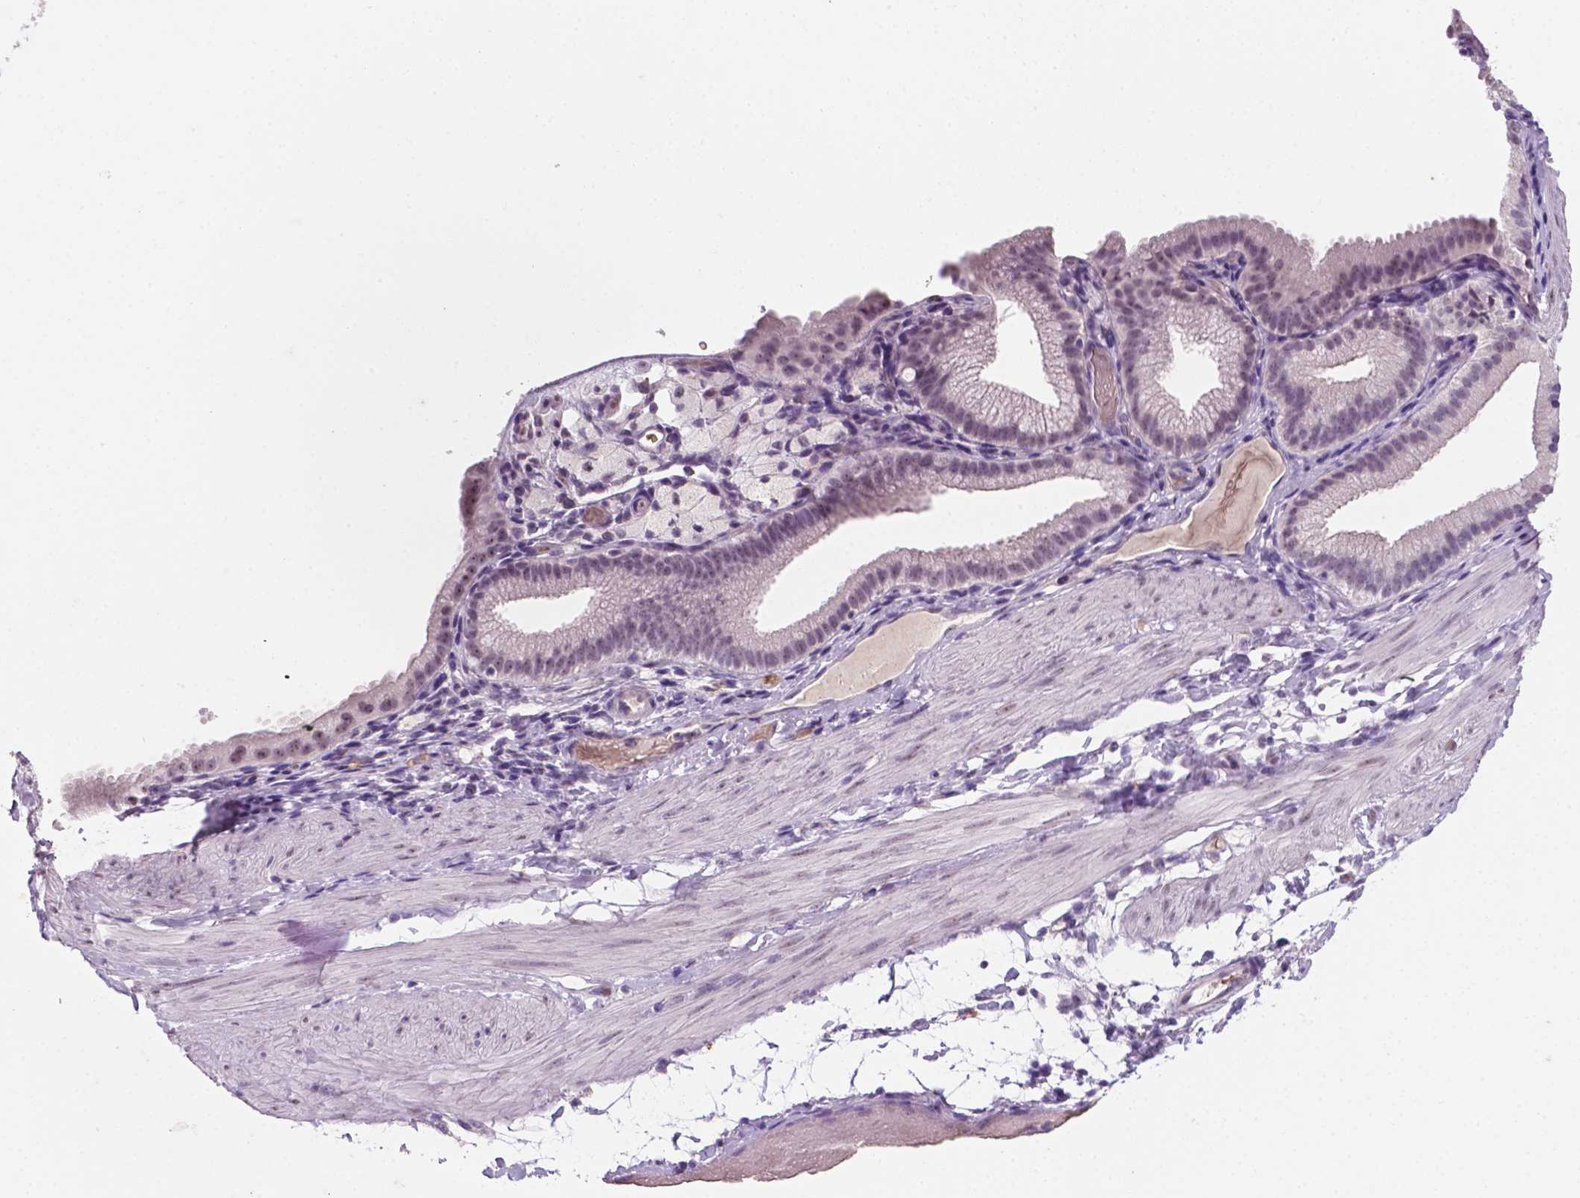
{"staining": {"intensity": "negative", "quantity": "none", "location": "none"}, "tissue": "adipose tissue", "cell_type": "Adipocytes", "image_type": "normal", "snomed": [{"axis": "morphology", "description": "Normal tissue, NOS"}, {"axis": "topography", "description": "Gallbladder"}, {"axis": "topography", "description": "Peripheral nerve tissue"}], "caption": "A micrograph of human adipose tissue is negative for staining in adipocytes. The staining was performed using DAB (3,3'-diaminobenzidine) to visualize the protein expression in brown, while the nuclei were stained in blue with hematoxylin (Magnification: 20x).", "gene": "C18orf21", "patient": {"sex": "female", "age": 45}}